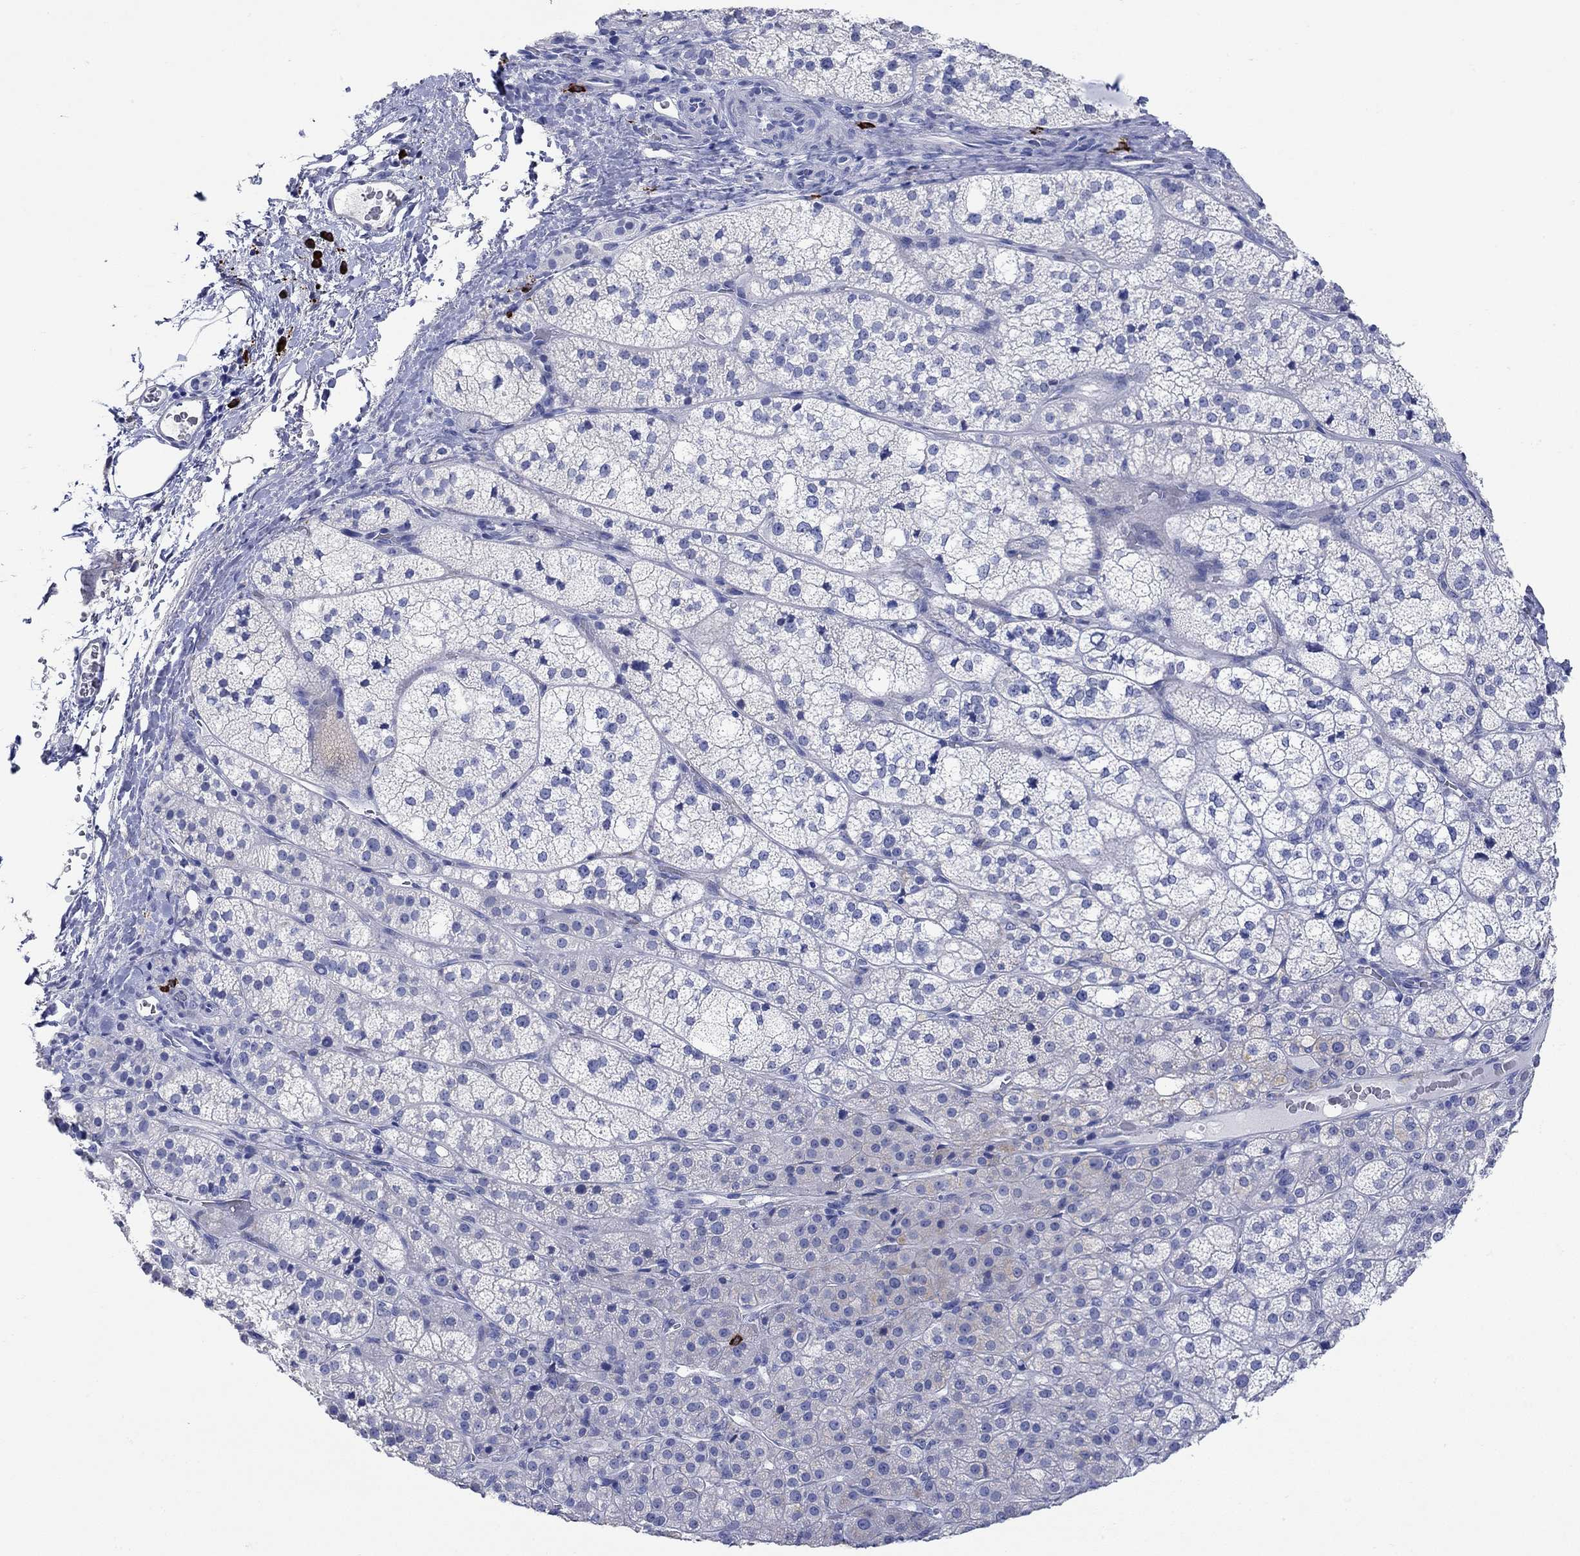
{"staining": {"intensity": "negative", "quantity": "none", "location": "none"}, "tissue": "adrenal gland", "cell_type": "Glandular cells", "image_type": "normal", "snomed": [{"axis": "morphology", "description": "Normal tissue, NOS"}, {"axis": "topography", "description": "Adrenal gland"}], "caption": "IHC of normal human adrenal gland displays no expression in glandular cells.", "gene": "P2RY6", "patient": {"sex": "female", "age": 60}}